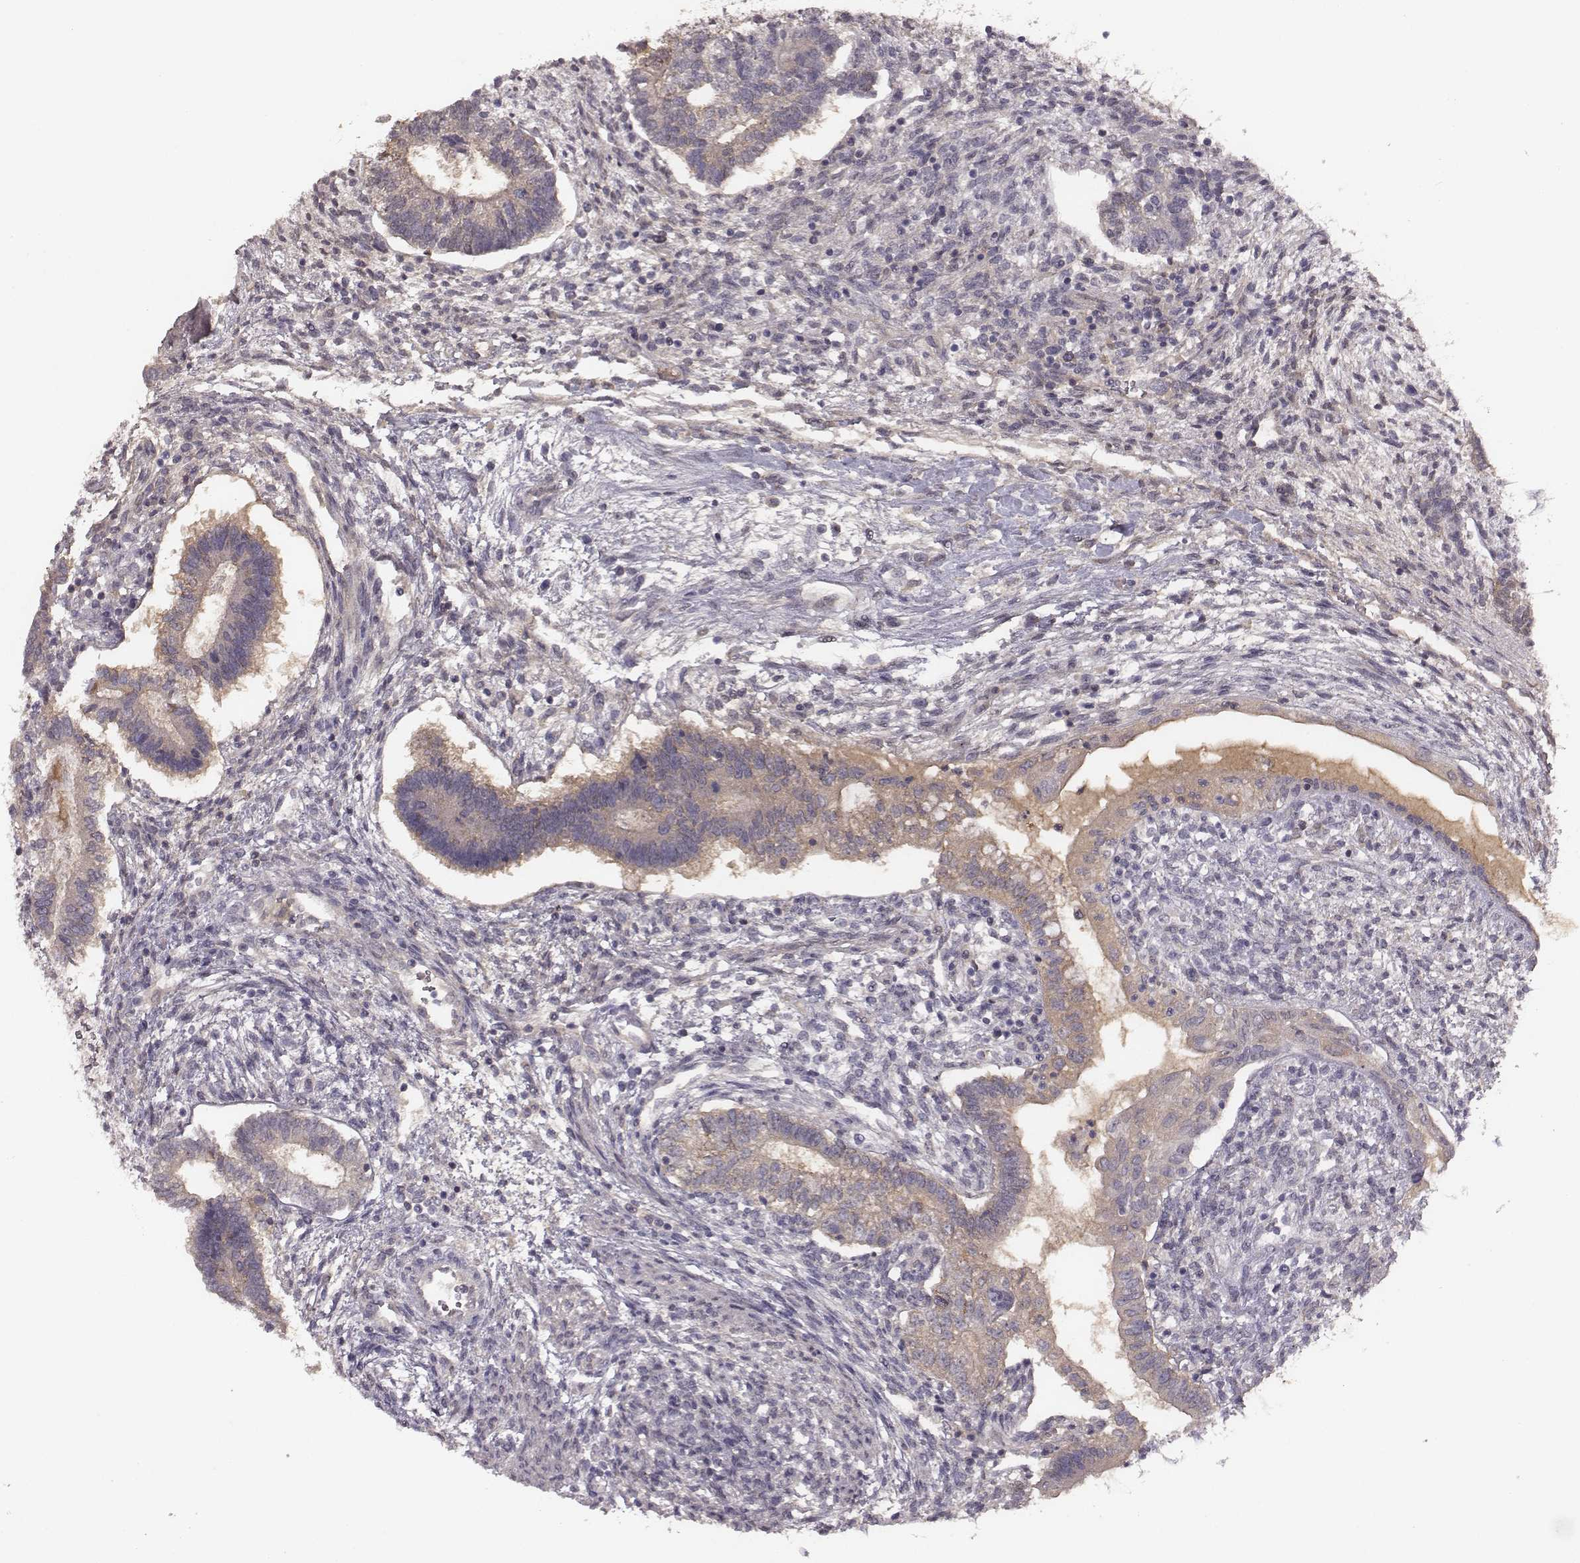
{"staining": {"intensity": "negative", "quantity": "none", "location": "none"}, "tissue": "testis cancer", "cell_type": "Tumor cells", "image_type": "cancer", "snomed": [{"axis": "morphology", "description": "Carcinoma, Embryonal, NOS"}, {"axis": "topography", "description": "Testis"}], "caption": "Protein analysis of embryonal carcinoma (testis) shows no significant positivity in tumor cells.", "gene": "SLC22A6", "patient": {"sex": "male", "age": 37}}